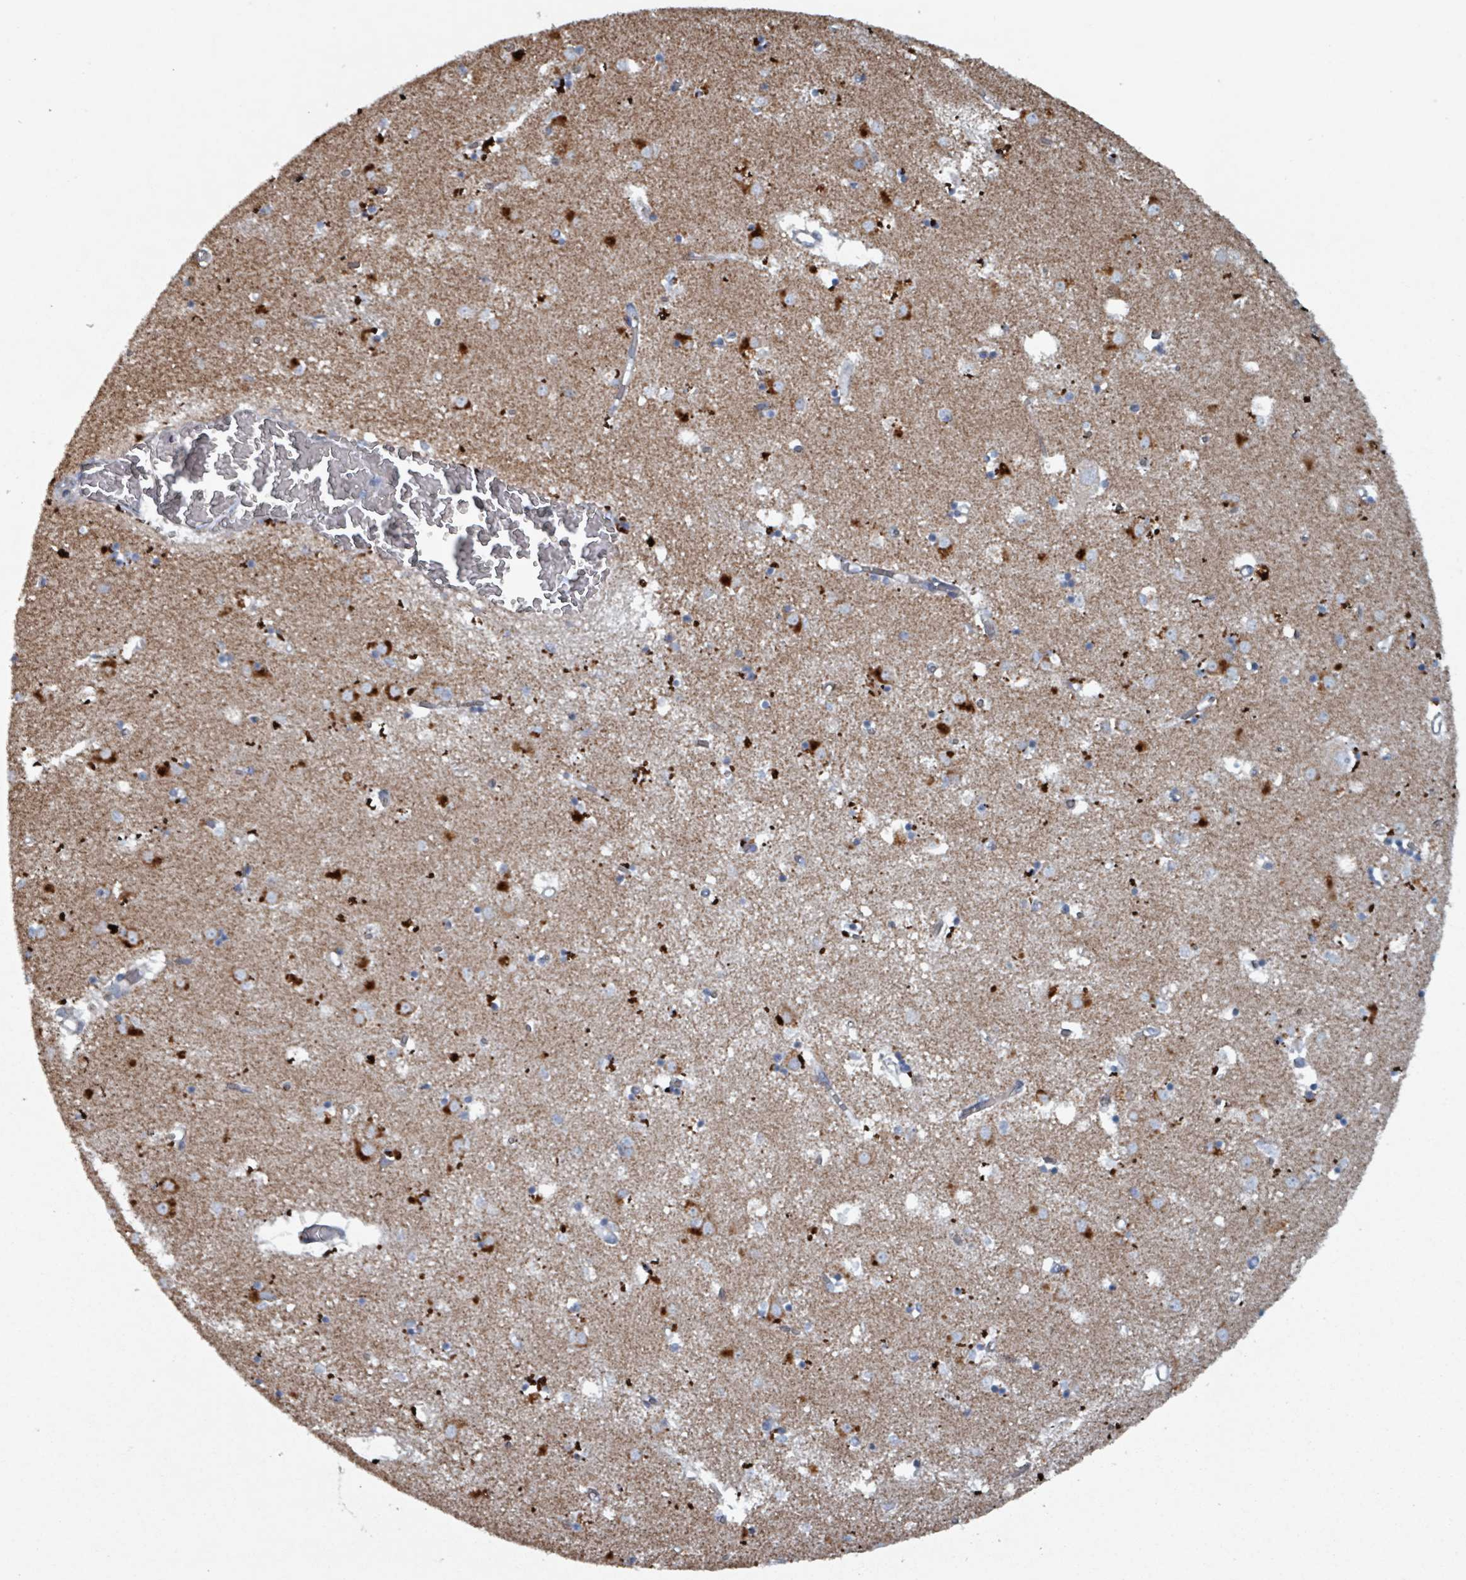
{"staining": {"intensity": "weak", "quantity": "<25%", "location": "cytoplasmic/membranous"}, "tissue": "caudate", "cell_type": "Glial cells", "image_type": "normal", "snomed": [{"axis": "morphology", "description": "Normal tissue, NOS"}, {"axis": "topography", "description": "Lateral ventricle wall"}], "caption": "Immunohistochemistry (IHC) of normal human caudate reveals no expression in glial cells. The staining was performed using DAB (3,3'-diaminobenzidine) to visualize the protein expression in brown, while the nuclei were stained in blue with hematoxylin (Magnification: 20x).", "gene": "ABHD18", "patient": {"sex": "male", "age": 70}}